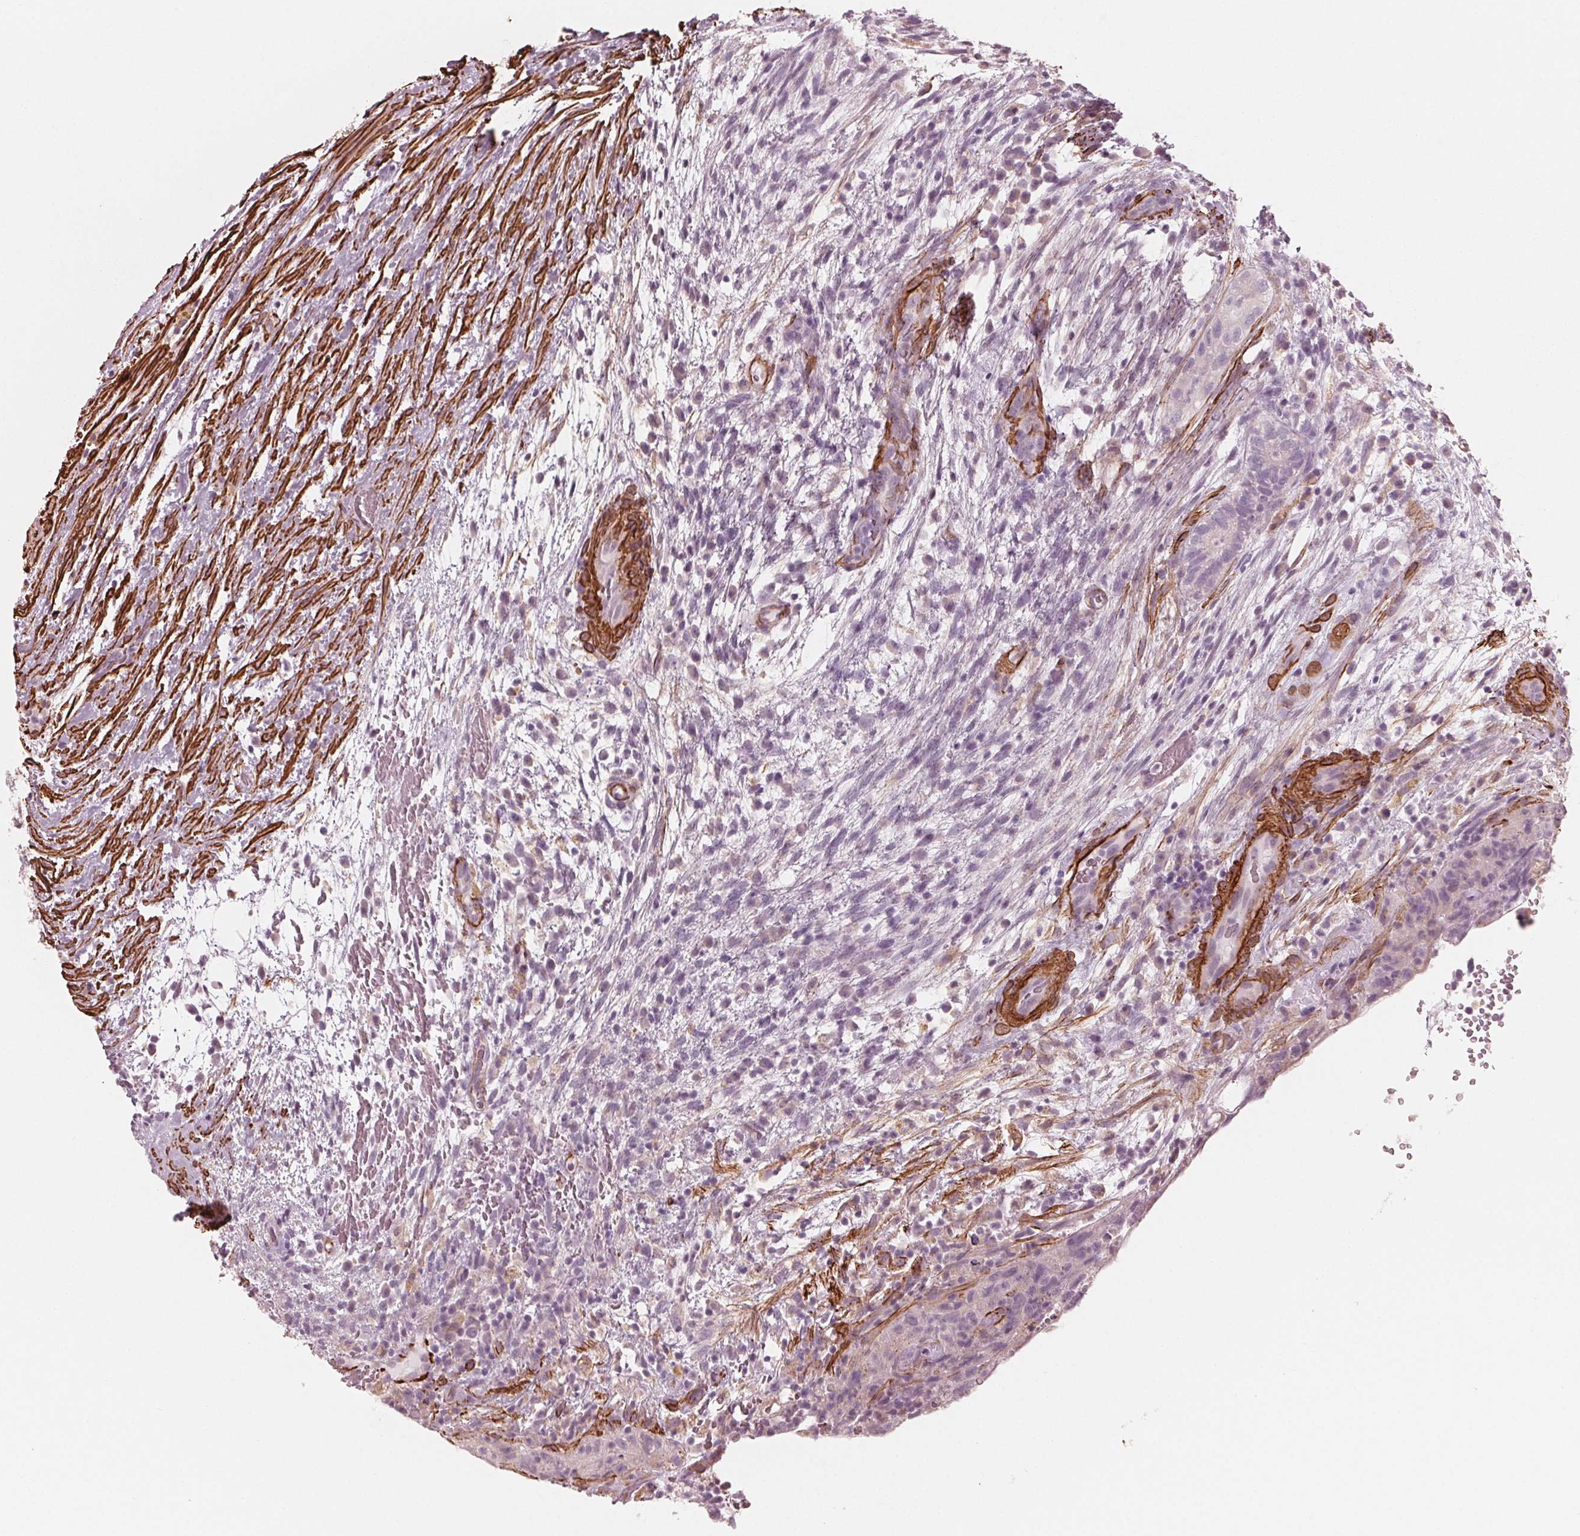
{"staining": {"intensity": "negative", "quantity": "none", "location": "none"}, "tissue": "testis cancer", "cell_type": "Tumor cells", "image_type": "cancer", "snomed": [{"axis": "morphology", "description": "Normal tissue, NOS"}, {"axis": "morphology", "description": "Carcinoma, Embryonal, NOS"}, {"axis": "topography", "description": "Testis"}], "caption": "IHC micrograph of neoplastic tissue: human testis cancer stained with DAB displays no significant protein positivity in tumor cells. (Stains: DAB (3,3'-diaminobenzidine) IHC with hematoxylin counter stain, Microscopy: brightfield microscopy at high magnification).", "gene": "MIER3", "patient": {"sex": "male", "age": 32}}